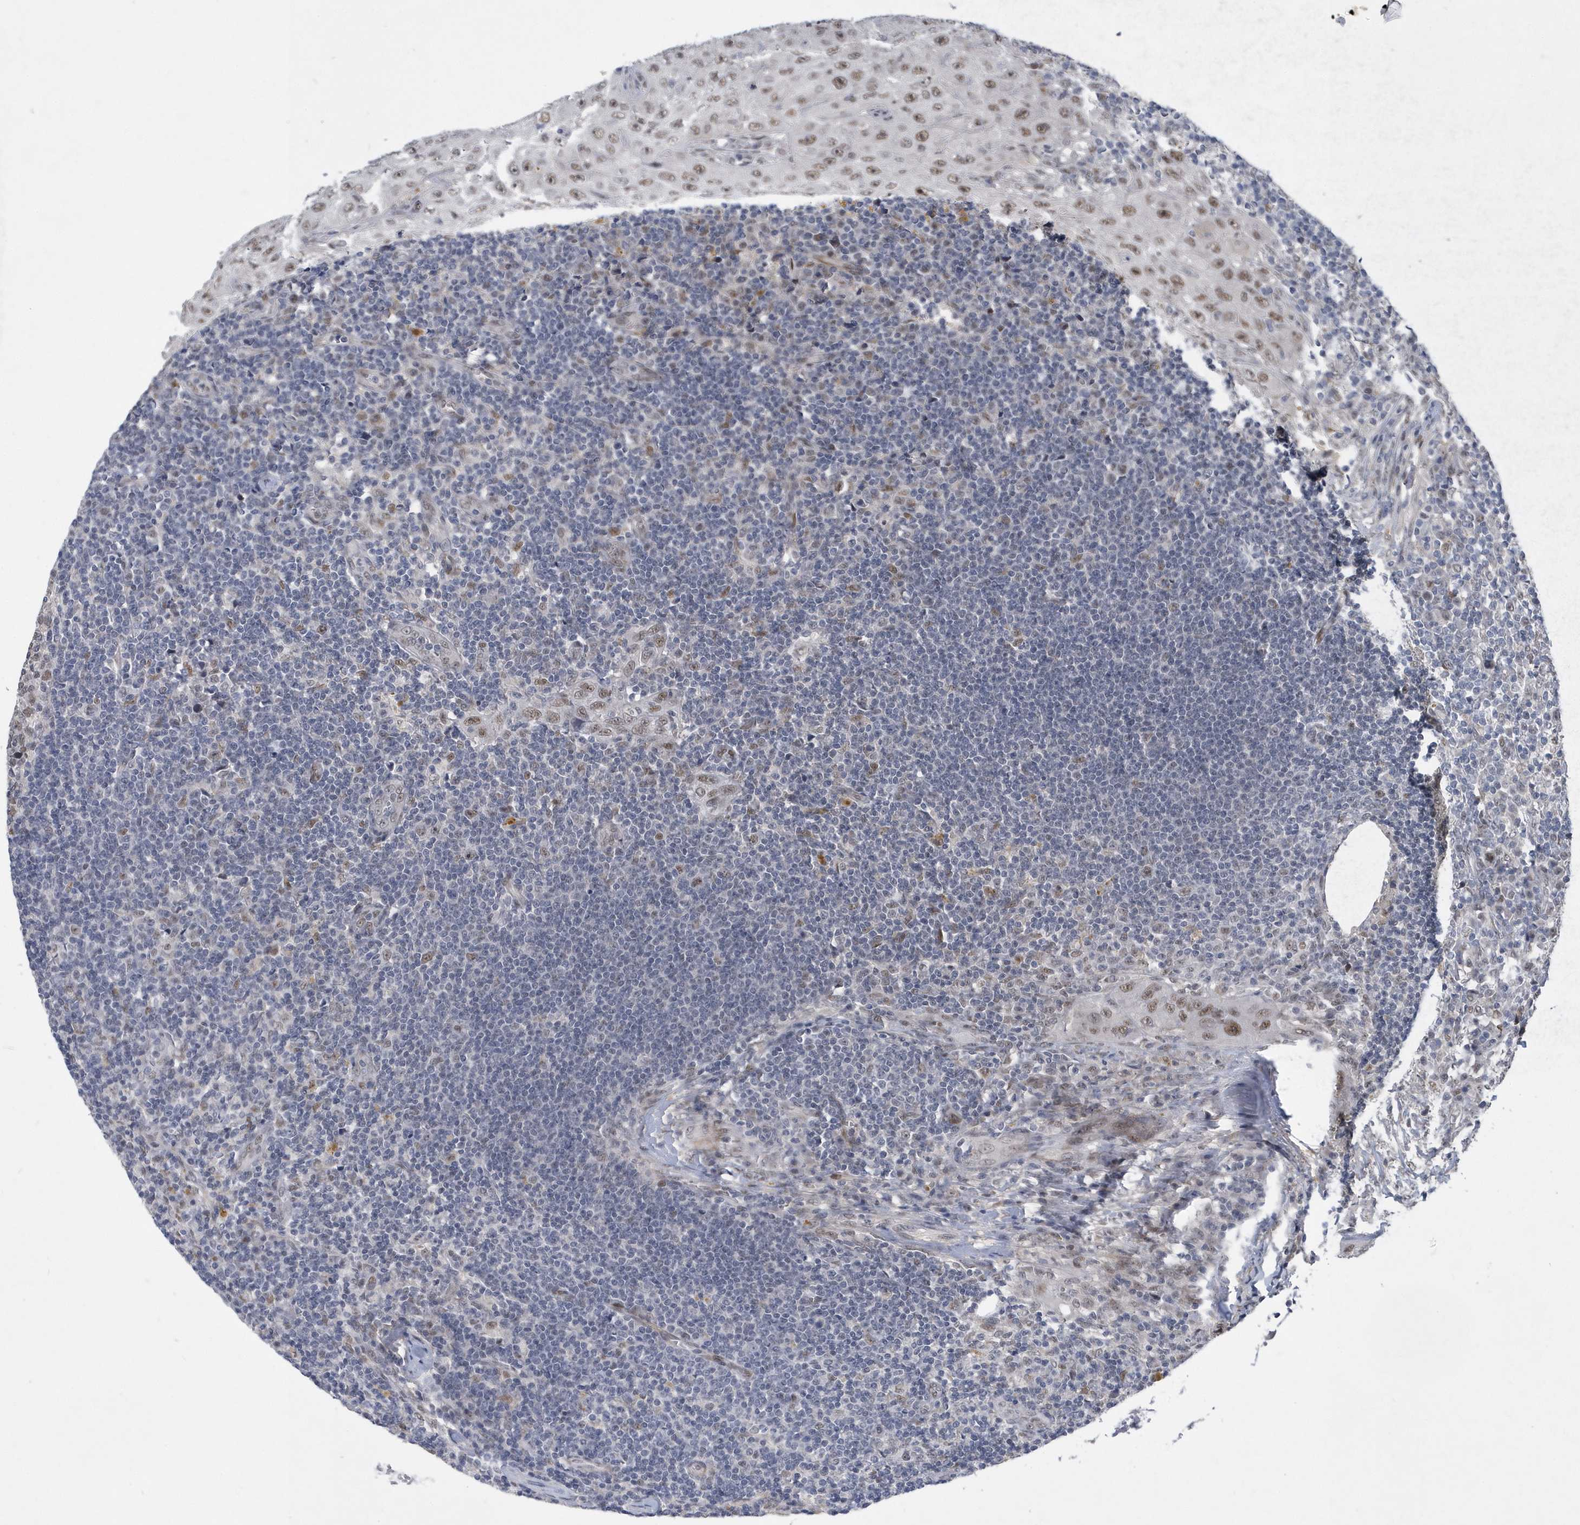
{"staining": {"intensity": "moderate", "quantity": "<25%", "location": "nuclear"}, "tissue": "lymph node", "cell_type": "Germinal center cells", "image_type": "normal", "snomed": [{"axis": "morphology", "description": "Normal tissue, NOS"}, {"axis": "morphology", "description": "Squamous cell carcinoma, metastatic, NOS"}, {"axis": "topography", "description": "Lymph node"}], "caption": "Immunohistochemistry (IHC) of unremarkable human lymph node displays low levels of moderate nuclear staining in about <25% of germinal center cells. The protein of interest is stained brown, and the nuclei are stained in blue (DAB (3,3'-diaminobenzidine) IHC with brightfield microscopy, high magnification).", "gene": "FAM217A", "patient": {"sex": "male", "age": 73}}